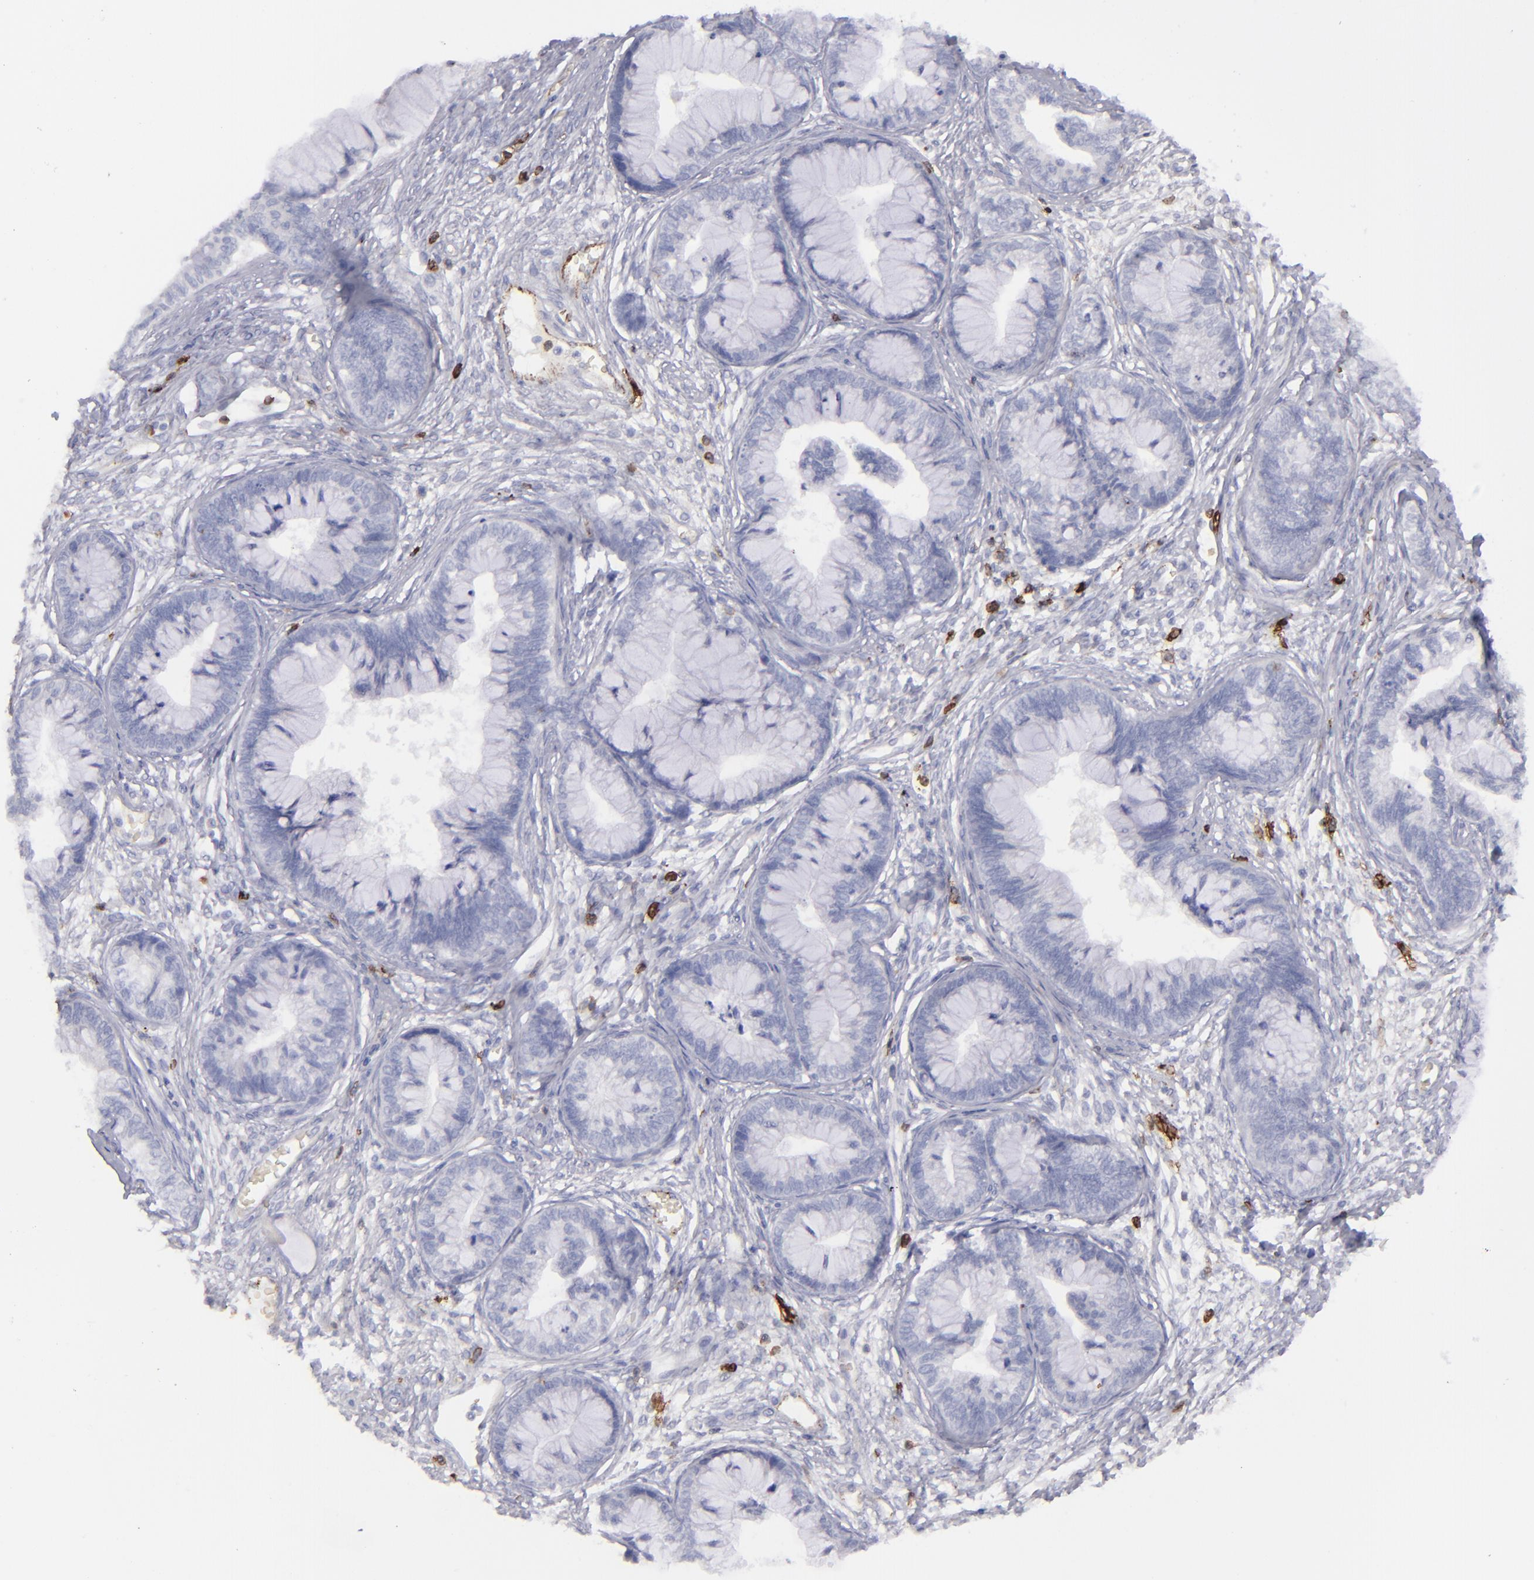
{"staining": {"intensity": "negative", "quantity": "none", "location": "none"}, "tissue": "cervical cancer", "cell_type": "Tumor cells", "image_type": "cancer", "snomed": [{"axis": "morphology", "description": "Adenocarcinoma, NOS"}, {"axis": "topography", "description": "Cervix"}], "caption": "A histopathology image of cervical cancer stained for a protein displays no brown staining in tumor cells.", "gene": "CD27", "patient": {"sex": "female", "age": 44}}